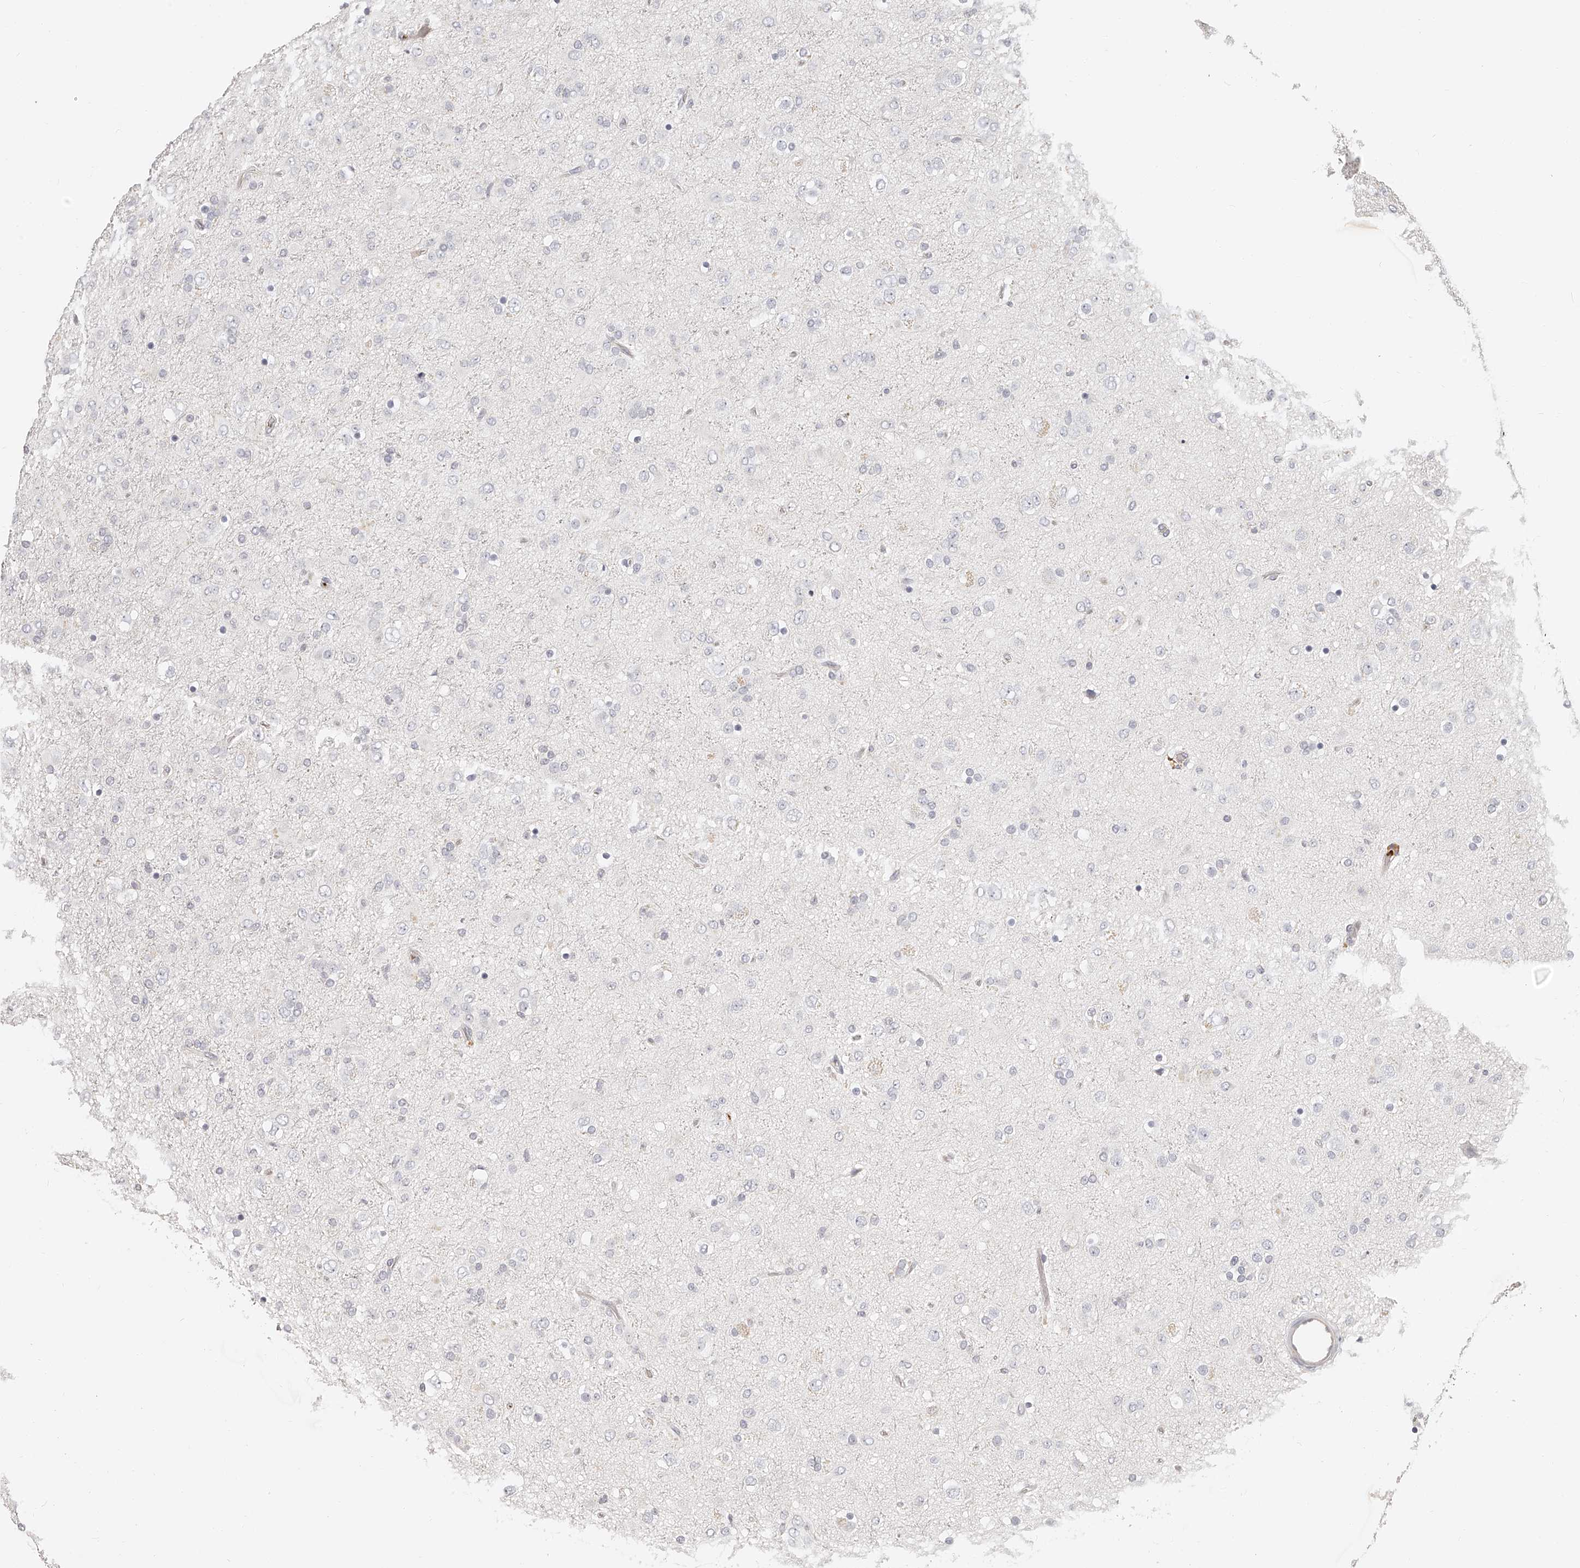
{"staining": {"intensity": "negative", "quantity": "none", "location": "none"}, "tissue": "glioma", "cell_type": "Tumor cells", "image_type": "cancer", "snomed": [{"axis": "morphology", "description": "Glioma, malignant, Low grade"}, {"axis": "topography", "description": "Brain"}], "caption": "This is an immunohistochemistry (IHC) histopathology image of human malignant glioma (low-grade). There is no expression in tumor cells.", "gene": "ITGB3", "patient": {"sex": "male", "age": 65}}